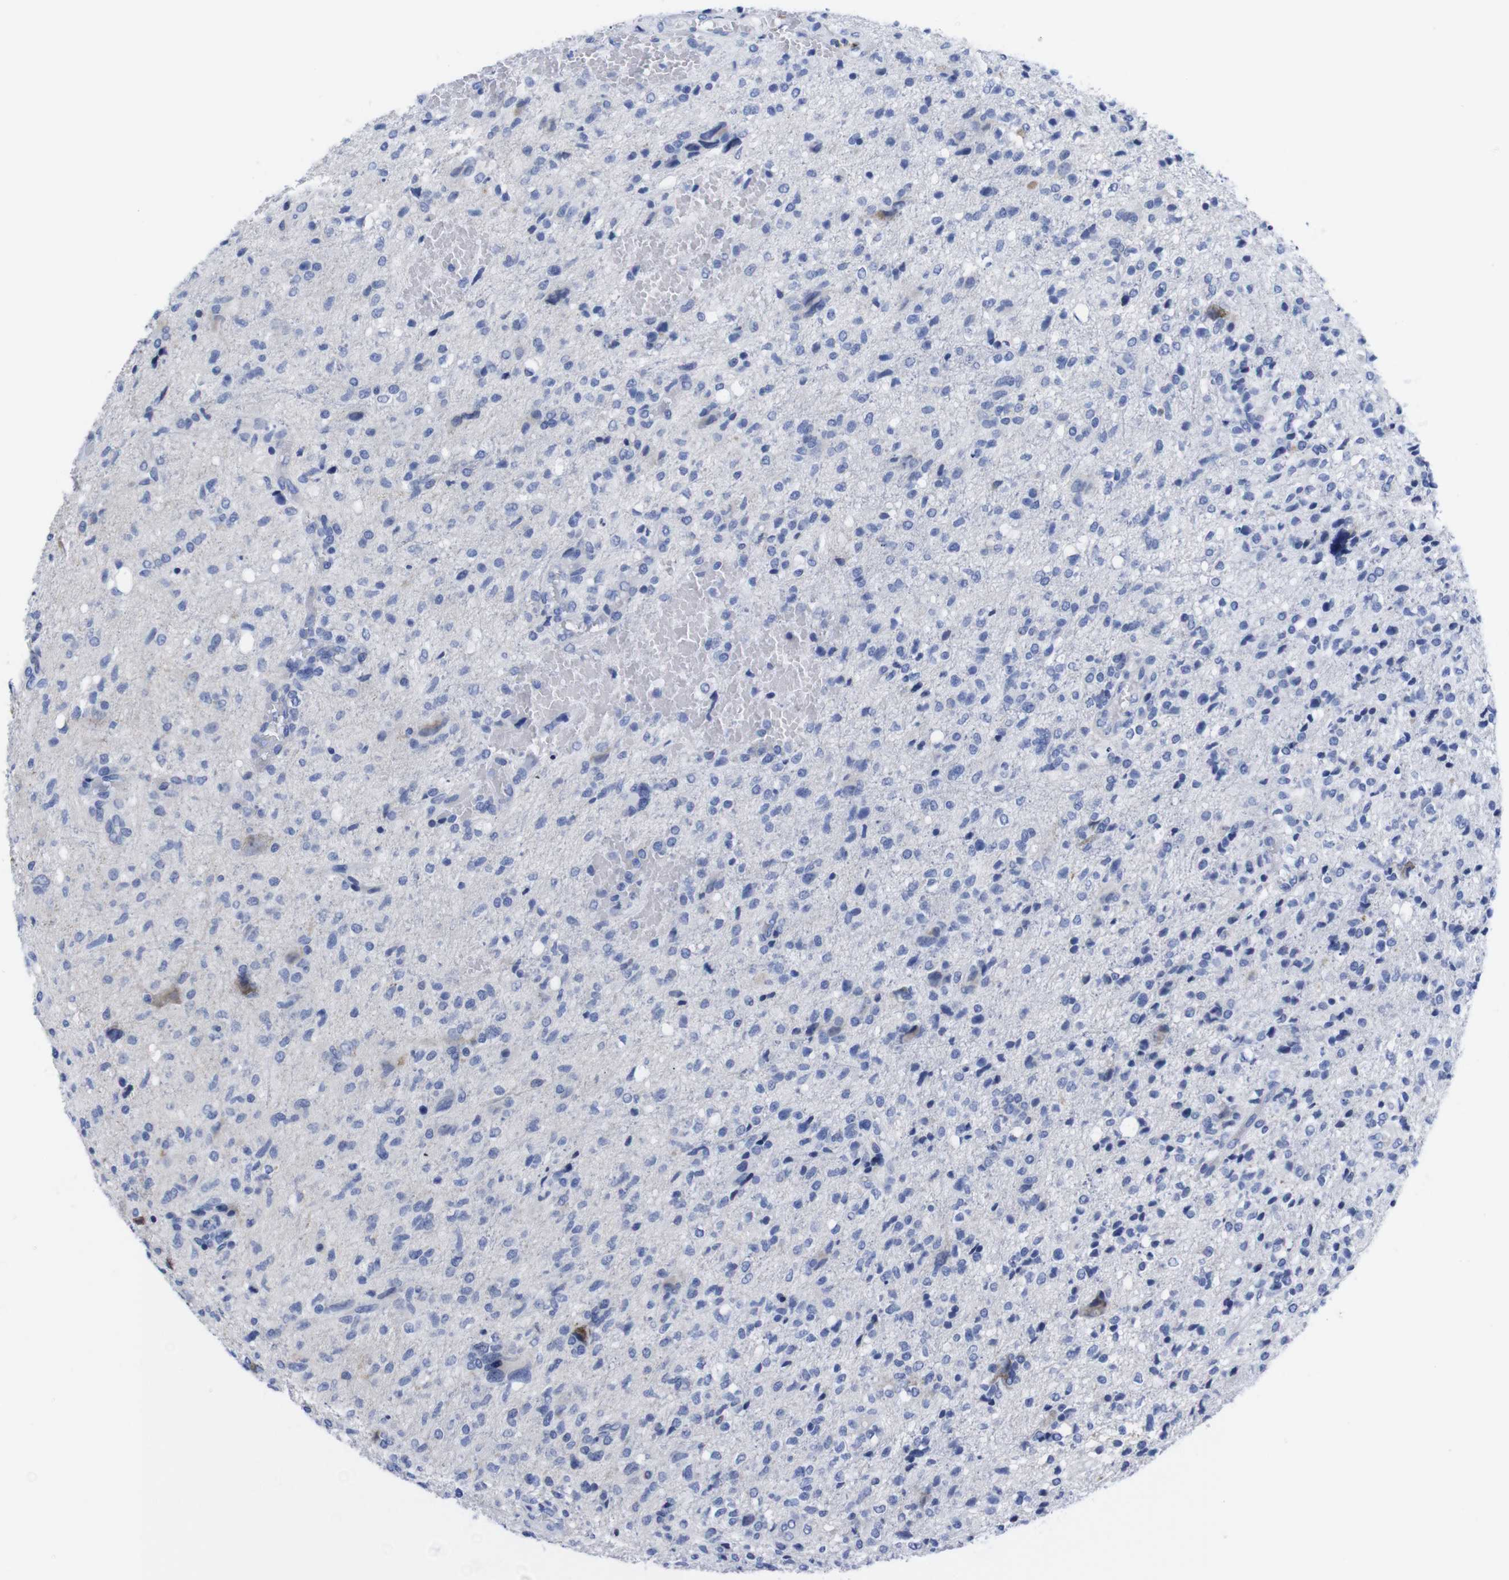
{"staining": {"intensity": "moderate", "quantity": "<25%", "location": "cytoplasmic/membranous"}, "tissue": "glioma", "cell_type": "Tumor cells", "image_type": "cancer", "snomed": [{"axis": "morphology", "description": "Glioma, malignant, High grade"}, {"axis": "topography", "description": "Brain"}], "caption": "IHC (DAB) staining of glioma reveals moderate cytoplasmic/membranous protein positivity in approximately <25% of tumor cells. The staining was performed using DAB (3,3'-diaminobenzidine), with brown indicating positive protein expression. Nuclei are stained blue with hematoxylin.", "gene": "LRRC55", "patient": {"sex": "female", "age": 59}}